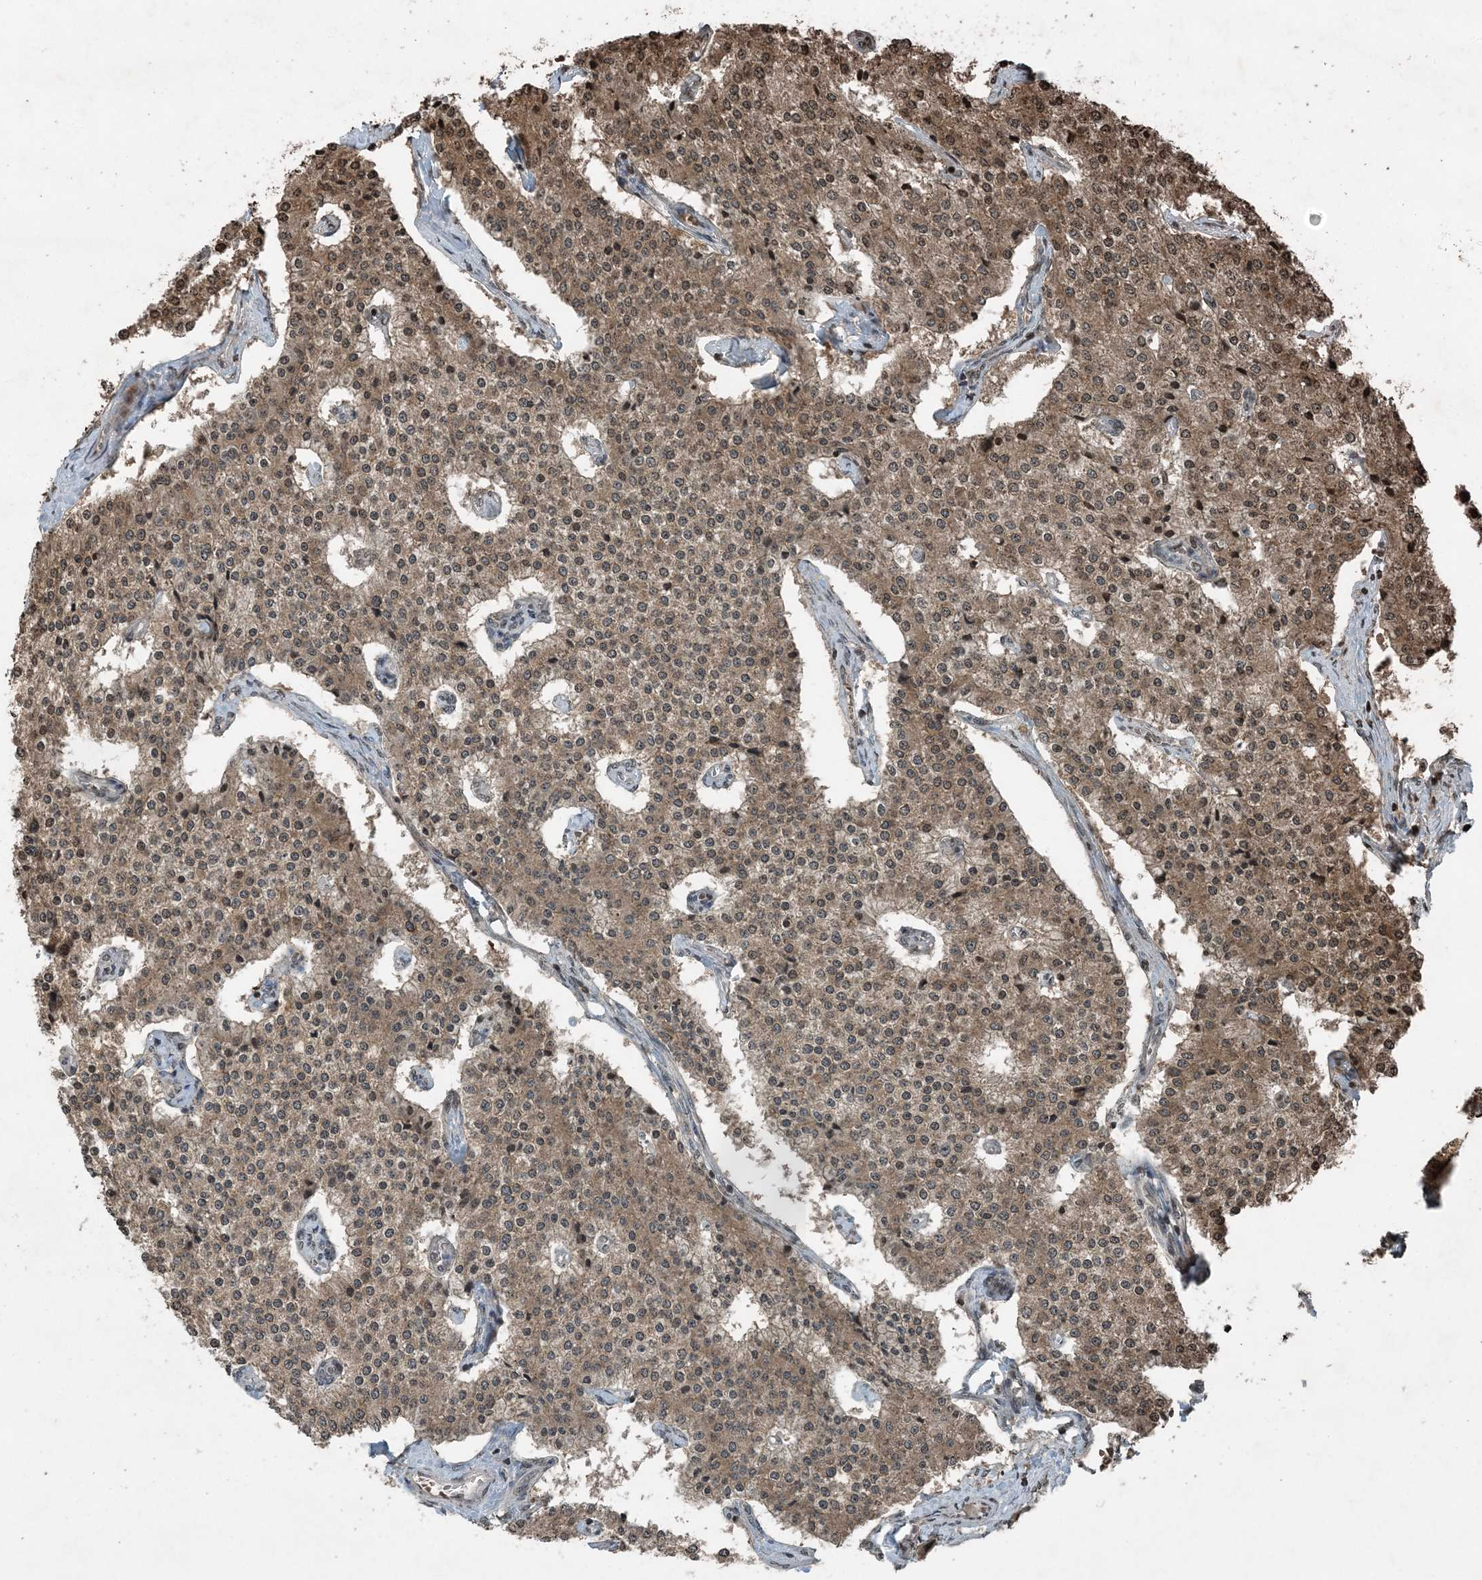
{"staining": {"intensity": "moderate", "quantity": "25%-75%", "location": "cytoplasmic/membranous,nuclear"}, "tissue": "carcinoid", "cell_type": "Tumor cells", "image_type": "cancer", "snomed": [{"axis": "morphology", "description": "Carcinoid, malignant, NOS"}, {"axis": "topography", "description": "Colon"}], "caption": "Immunohistochemical staining of human malignant carcinoid shows medium levels of moderate cytoplasmic/membranous and nuclear expression in approximately 25%-75% of tumor cells.", "gene": "ZFAND2B", "patient": {"sex": "female", "age": 52}}